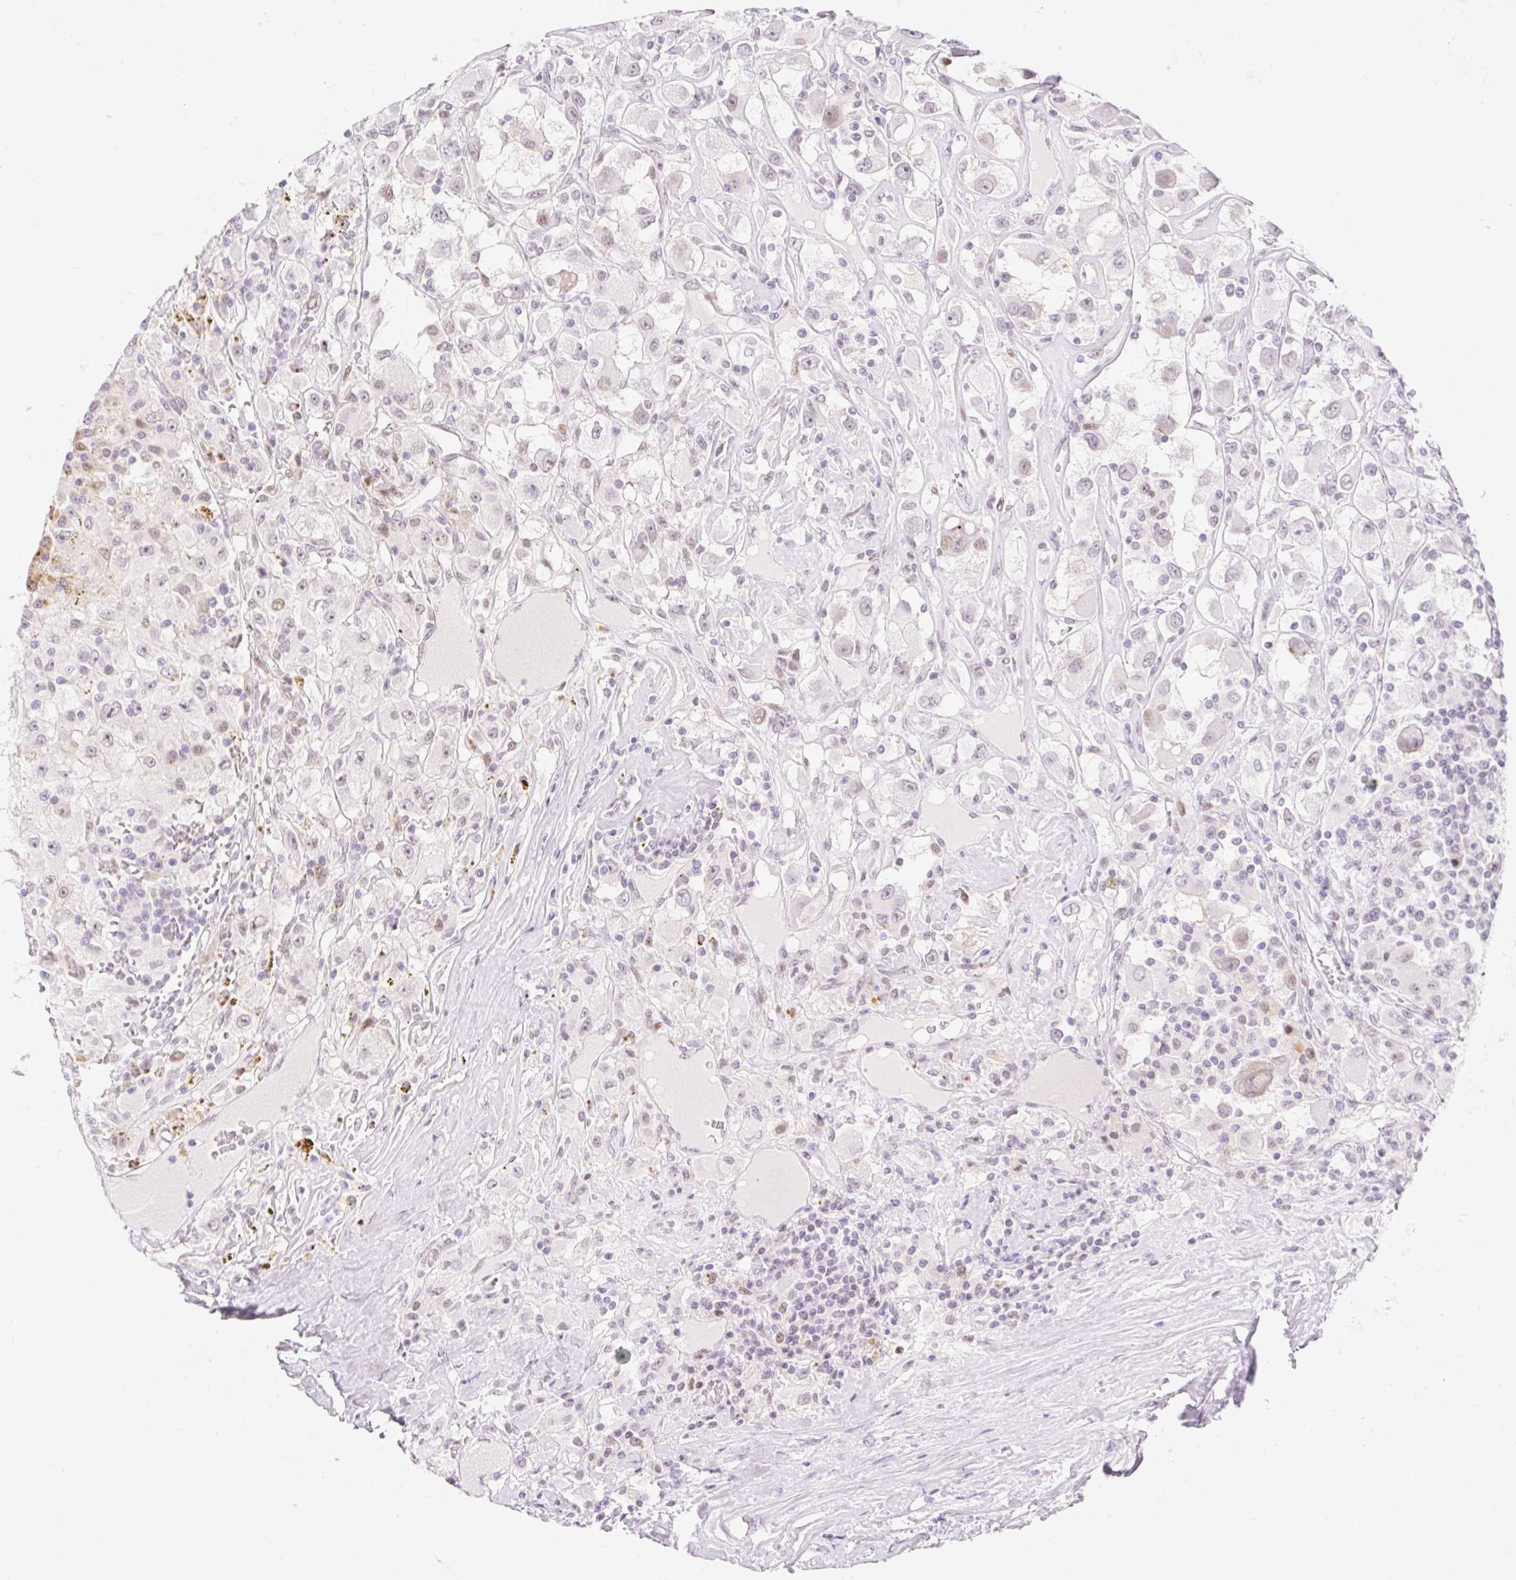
{"staining": {"intensity": "weak", "quantity": "<25%", "location": "nuclear"}, "tissue": "renal cancer", "cell_type": "Tumor cells", "image_type": "cancer", "snomed": [{"axis": "morphology", "description": "Adenocarcinoma, NOS"}, {"axis": "topography", "description": "Kidney"}], "caption": "Immunohistochemical staining of renal adenocarcinoma reveals no significant staining in tumor cells.", "gene": "H2BW1", "patient": {"sex": "female", "age": 67}}